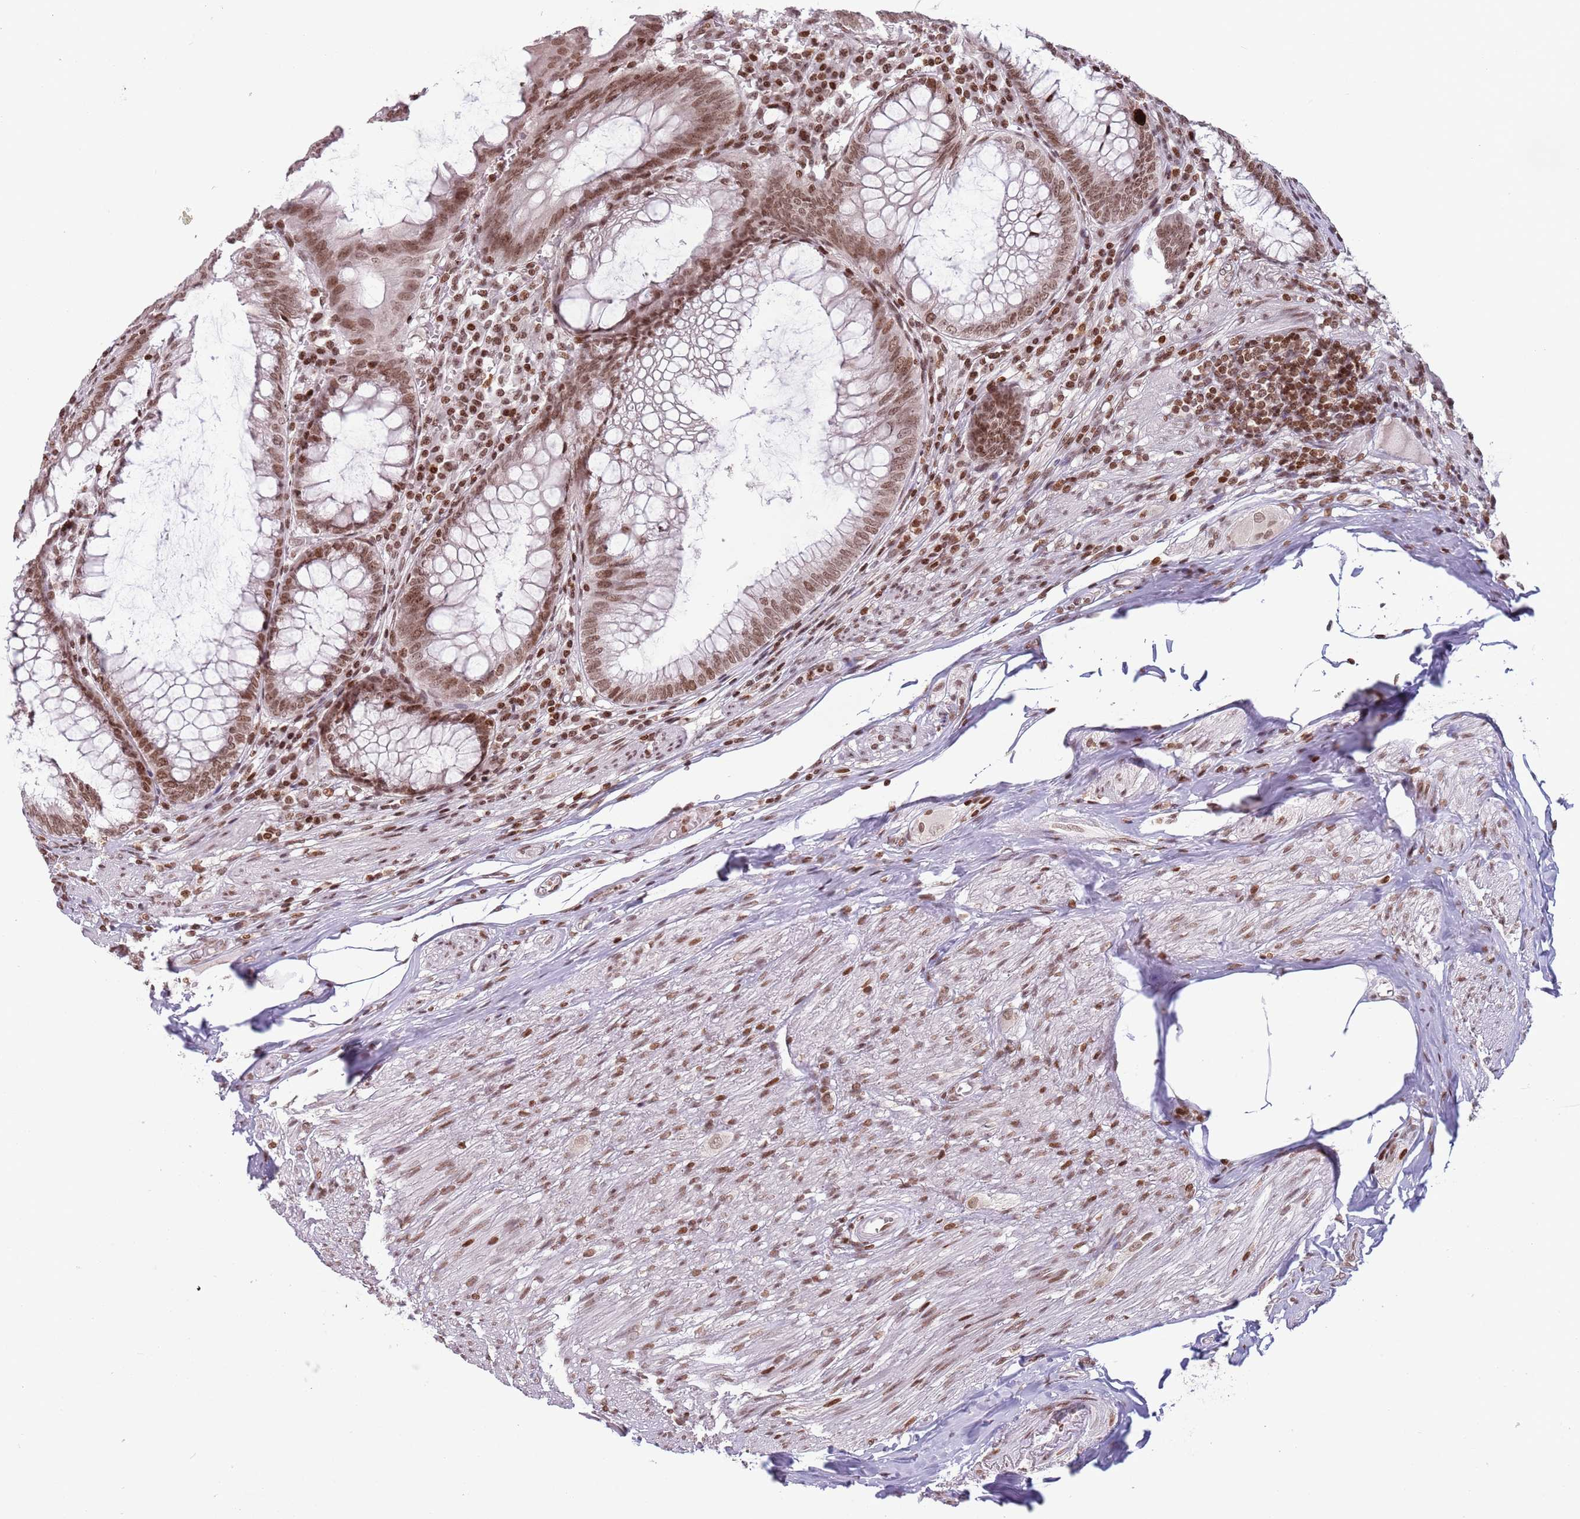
{"staining": {"intensity": "moderate", "quantity": ">75%", "location": "nuclear"}, "tissue": "appendix", "cell_type": "Glandular cells", "image_type": "normal", "snomed": [{"axis": "morphology", "description": "Normal tissue, NOS"}, {"axis": "topography", "description": "Appendix"}], "caption": "Protein positivity by immunohistochemistry (IHC) shows moderate nuclear staining in approximately >75% of glandular cells in unremarkable appendix.", "gene": "SH3RF3", "patient": {"sex": "male", "age": 83}}